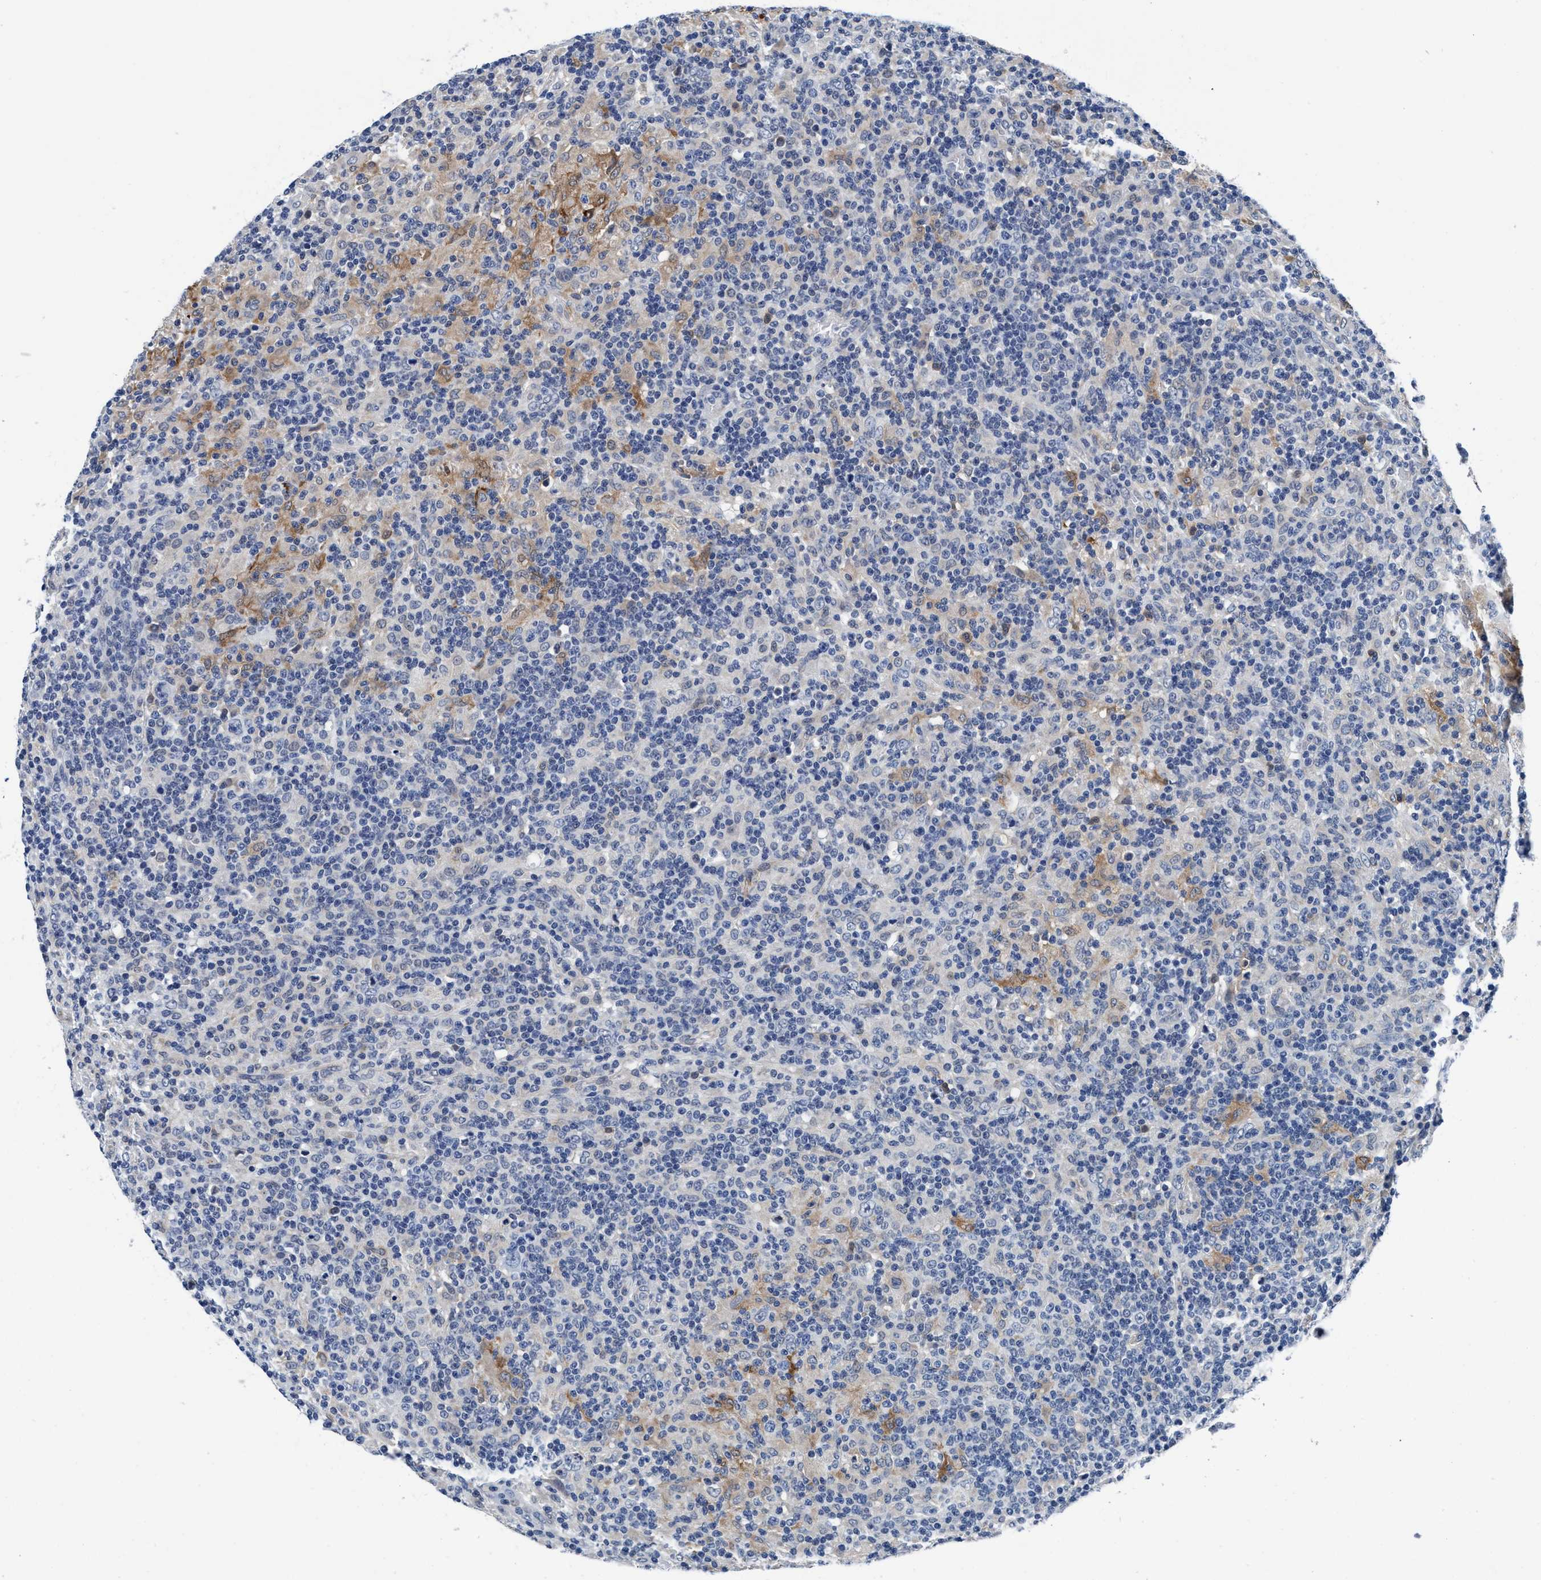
{"staining": {"intensity": "negative", "quantity": "none", "location": "none"}, "tissue": "lymphoma", "cell_type": "Tumor cells", "image_type": "cancer", "snomed": [{"axis": "morphology", "description": "Hodgkin's disease, NOS"}, {"axis": "topography", "description": "Lymph node"}], "caption": "IHC image of neoplastic tissue: human Hodgkin's disease stained with DAB demonstrates no significant protein expression in tumor cells.", "gene": "TMEM94", "patient": {"sex": "male", "age": 70}}